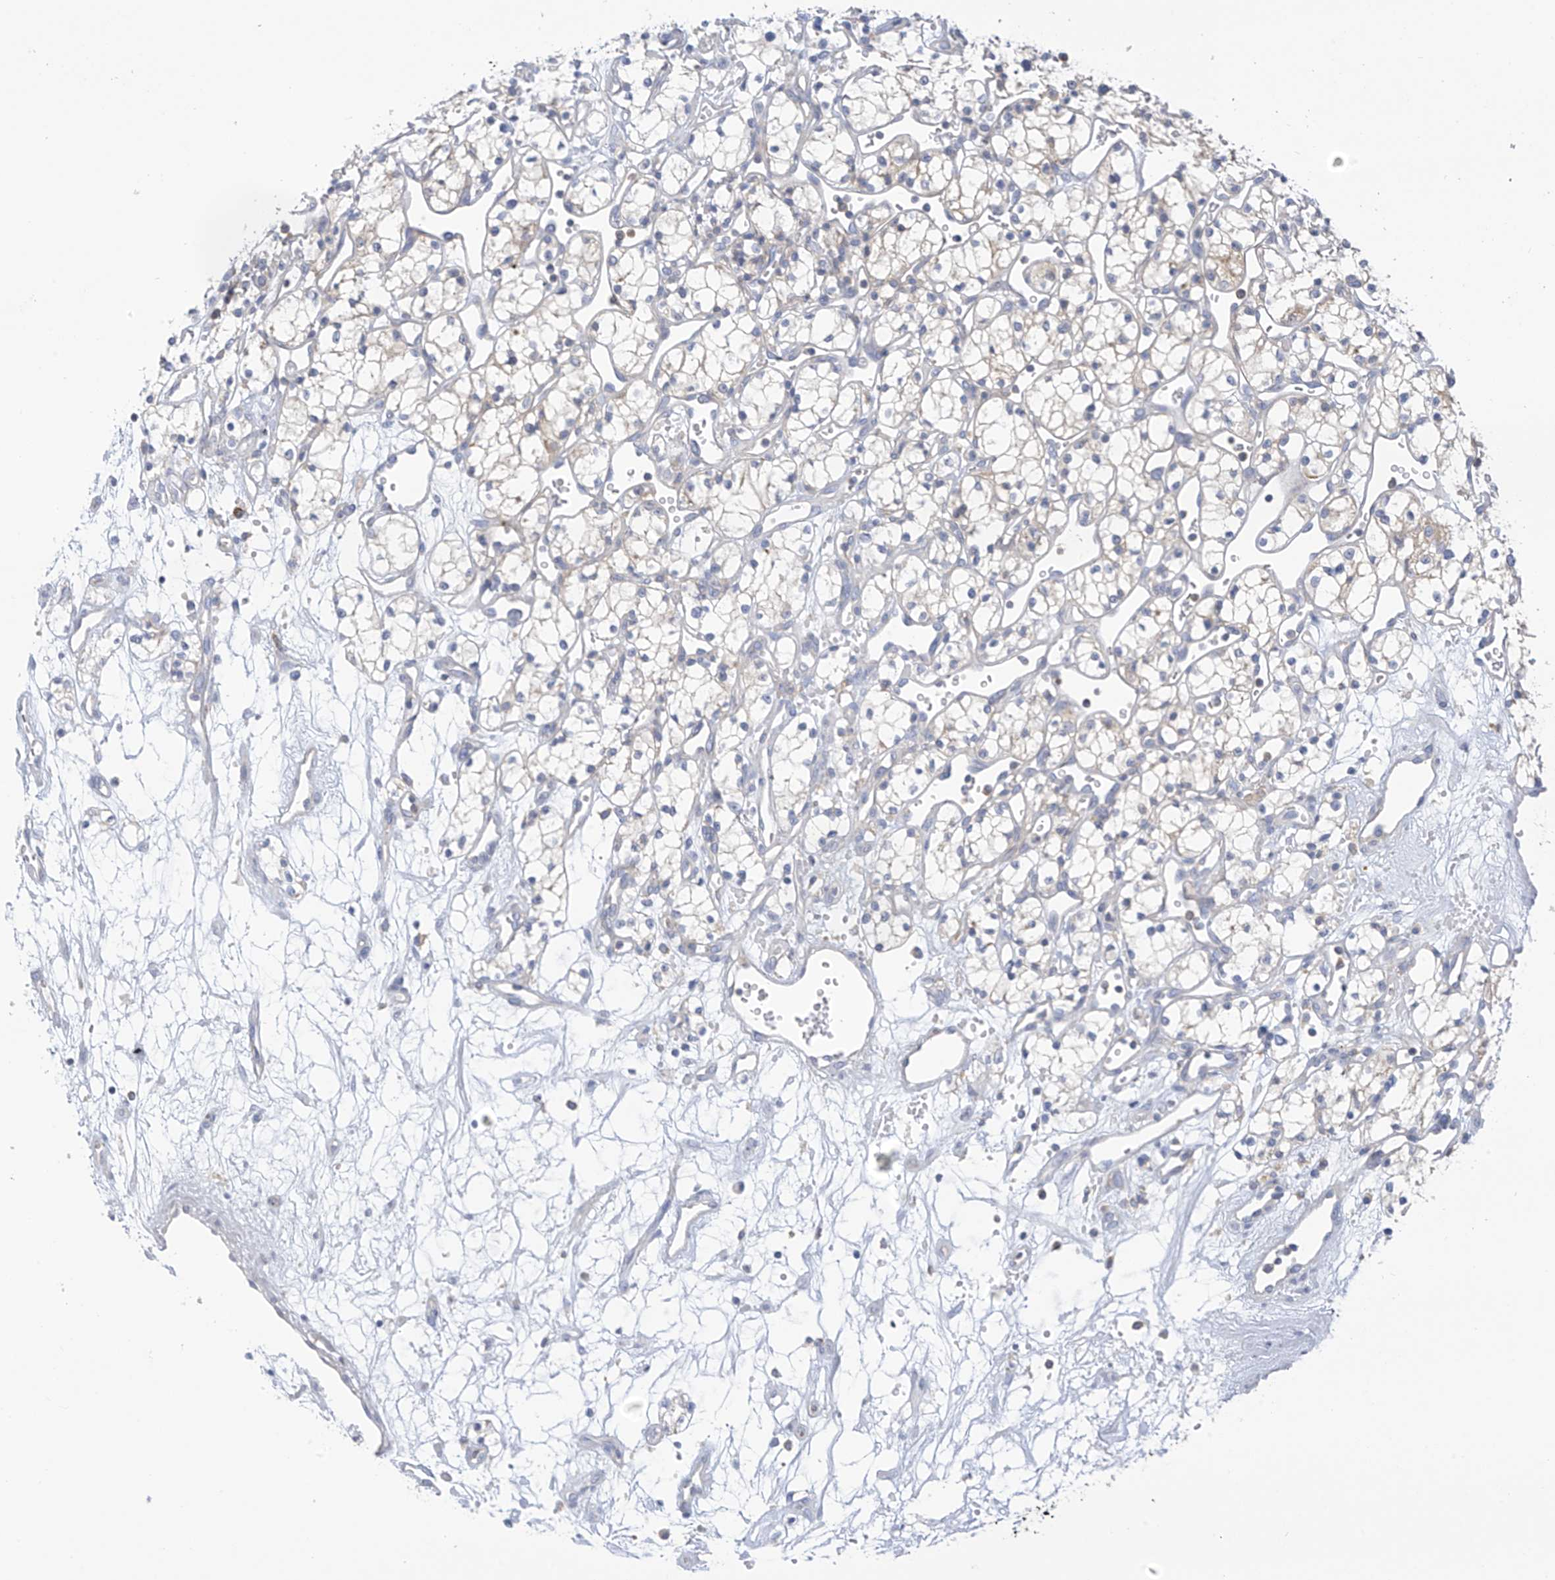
{"staining": {"intensity": "negative", "quantity": "none", "location": "none"}, "tissue": "renal cancer", "cell_type": "Tumor cells", "image_type": "cancer", "snomed": [{"axis": "morphology", "description": "Adenocarcinoma, NOS"}, {"axis": "topography", "description": "Kidney"}], "caption": "Tumor cells show no significant positivity in renal cancer. Nuclei are stained in blue.", "gene": "SLC6A12", "patient": {"sex": "male", "age": 59}}